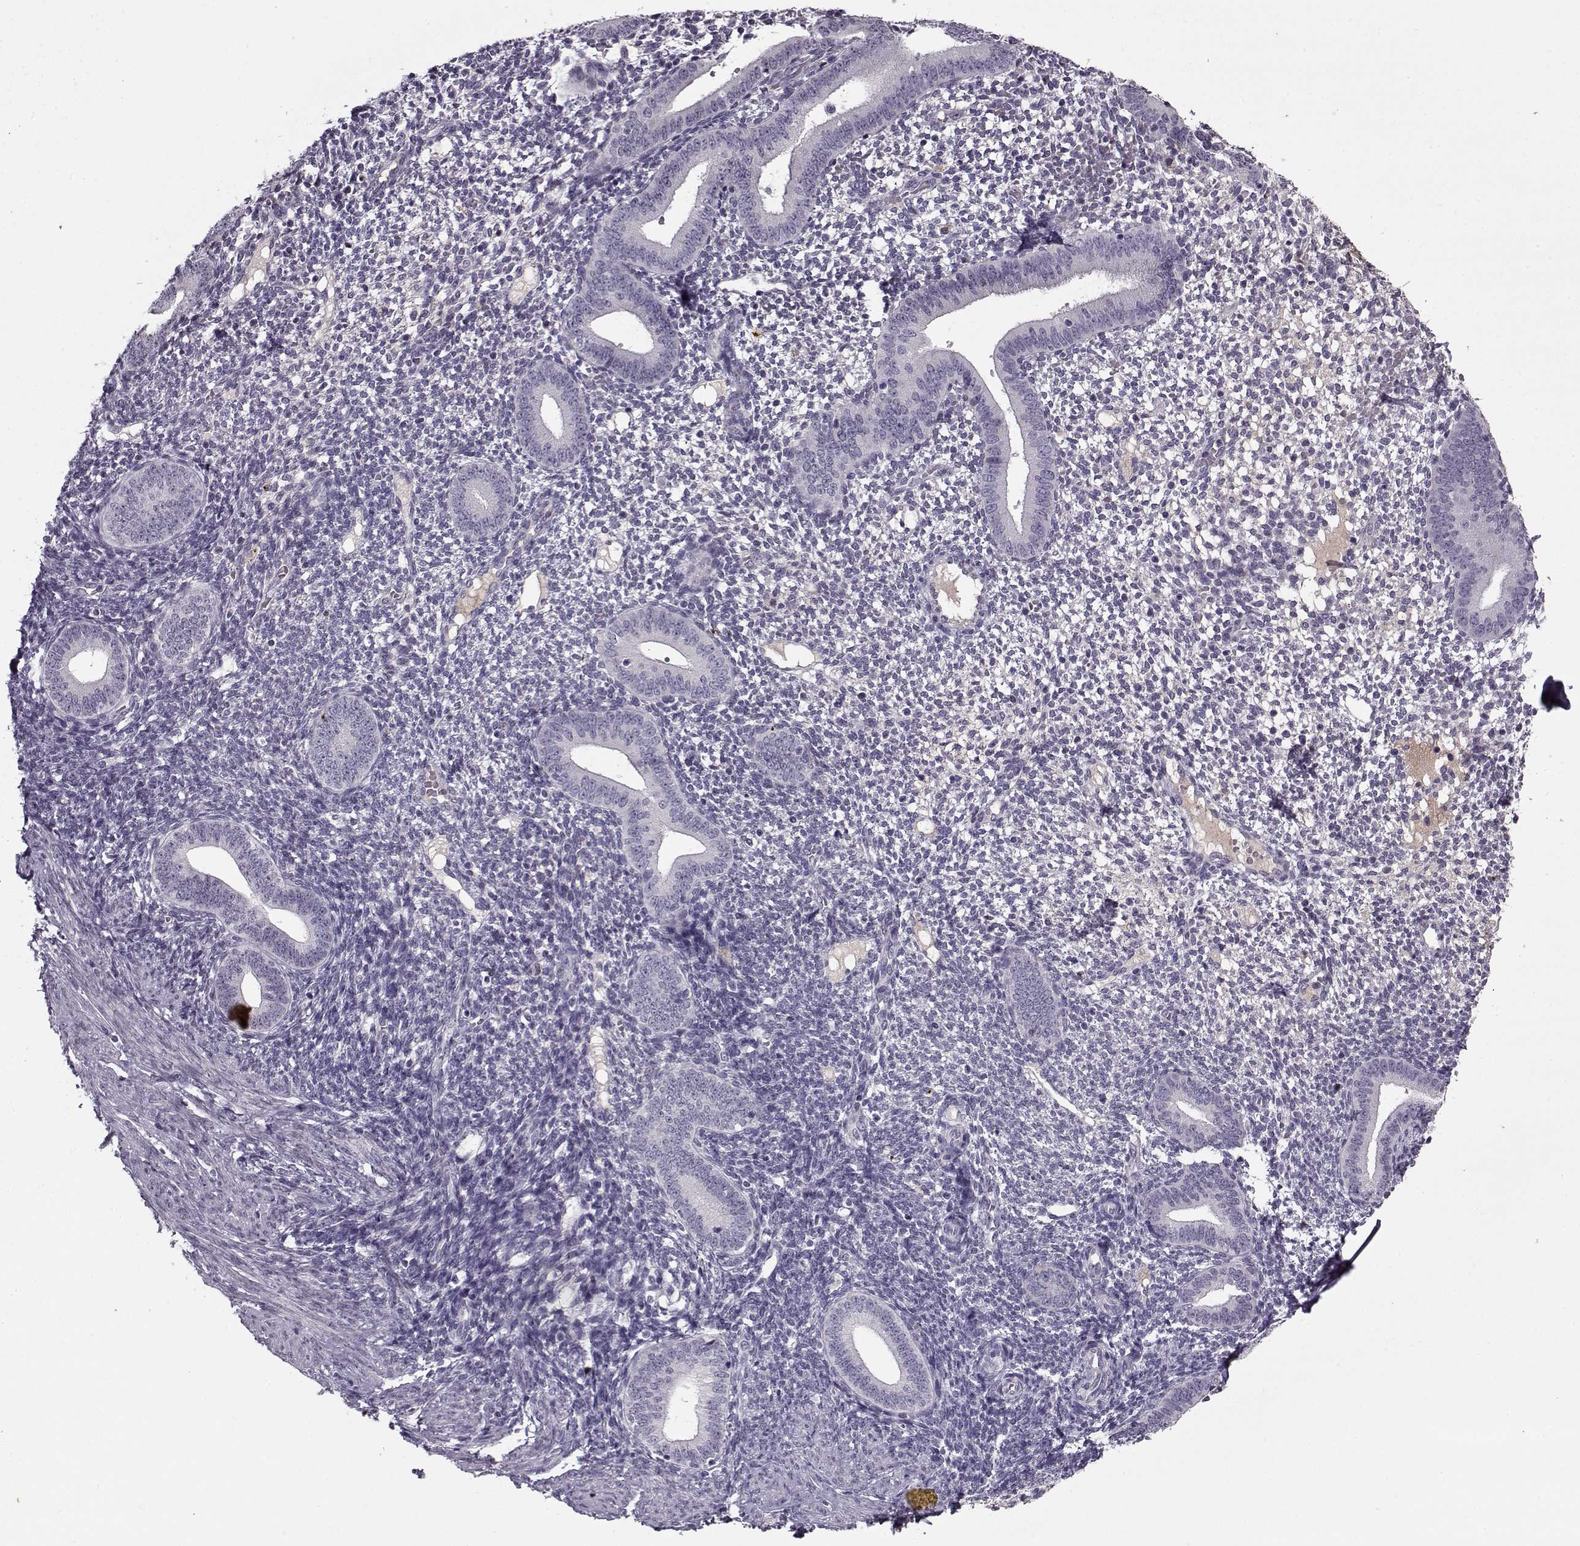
{"staining": {"intensity": "negative", "quantity": "none", "location": "none"}, "tissue": "endometrium", "cell_type": "Cells in endometrial stroma", "image_type": "normal", "snomed": [{"axis": "morphology", "description": "Normal tissue, NOS"}, {"axis": "topography", "description": "Endometrium"}], "caption": "Immunohistochemistry photomicrograph of benign endometrium stained for a protein (brown), which displays no staining in cells in endometrial stroma.", "gene": "KRT9", "patient": {"sex": "female", "age": 40}}